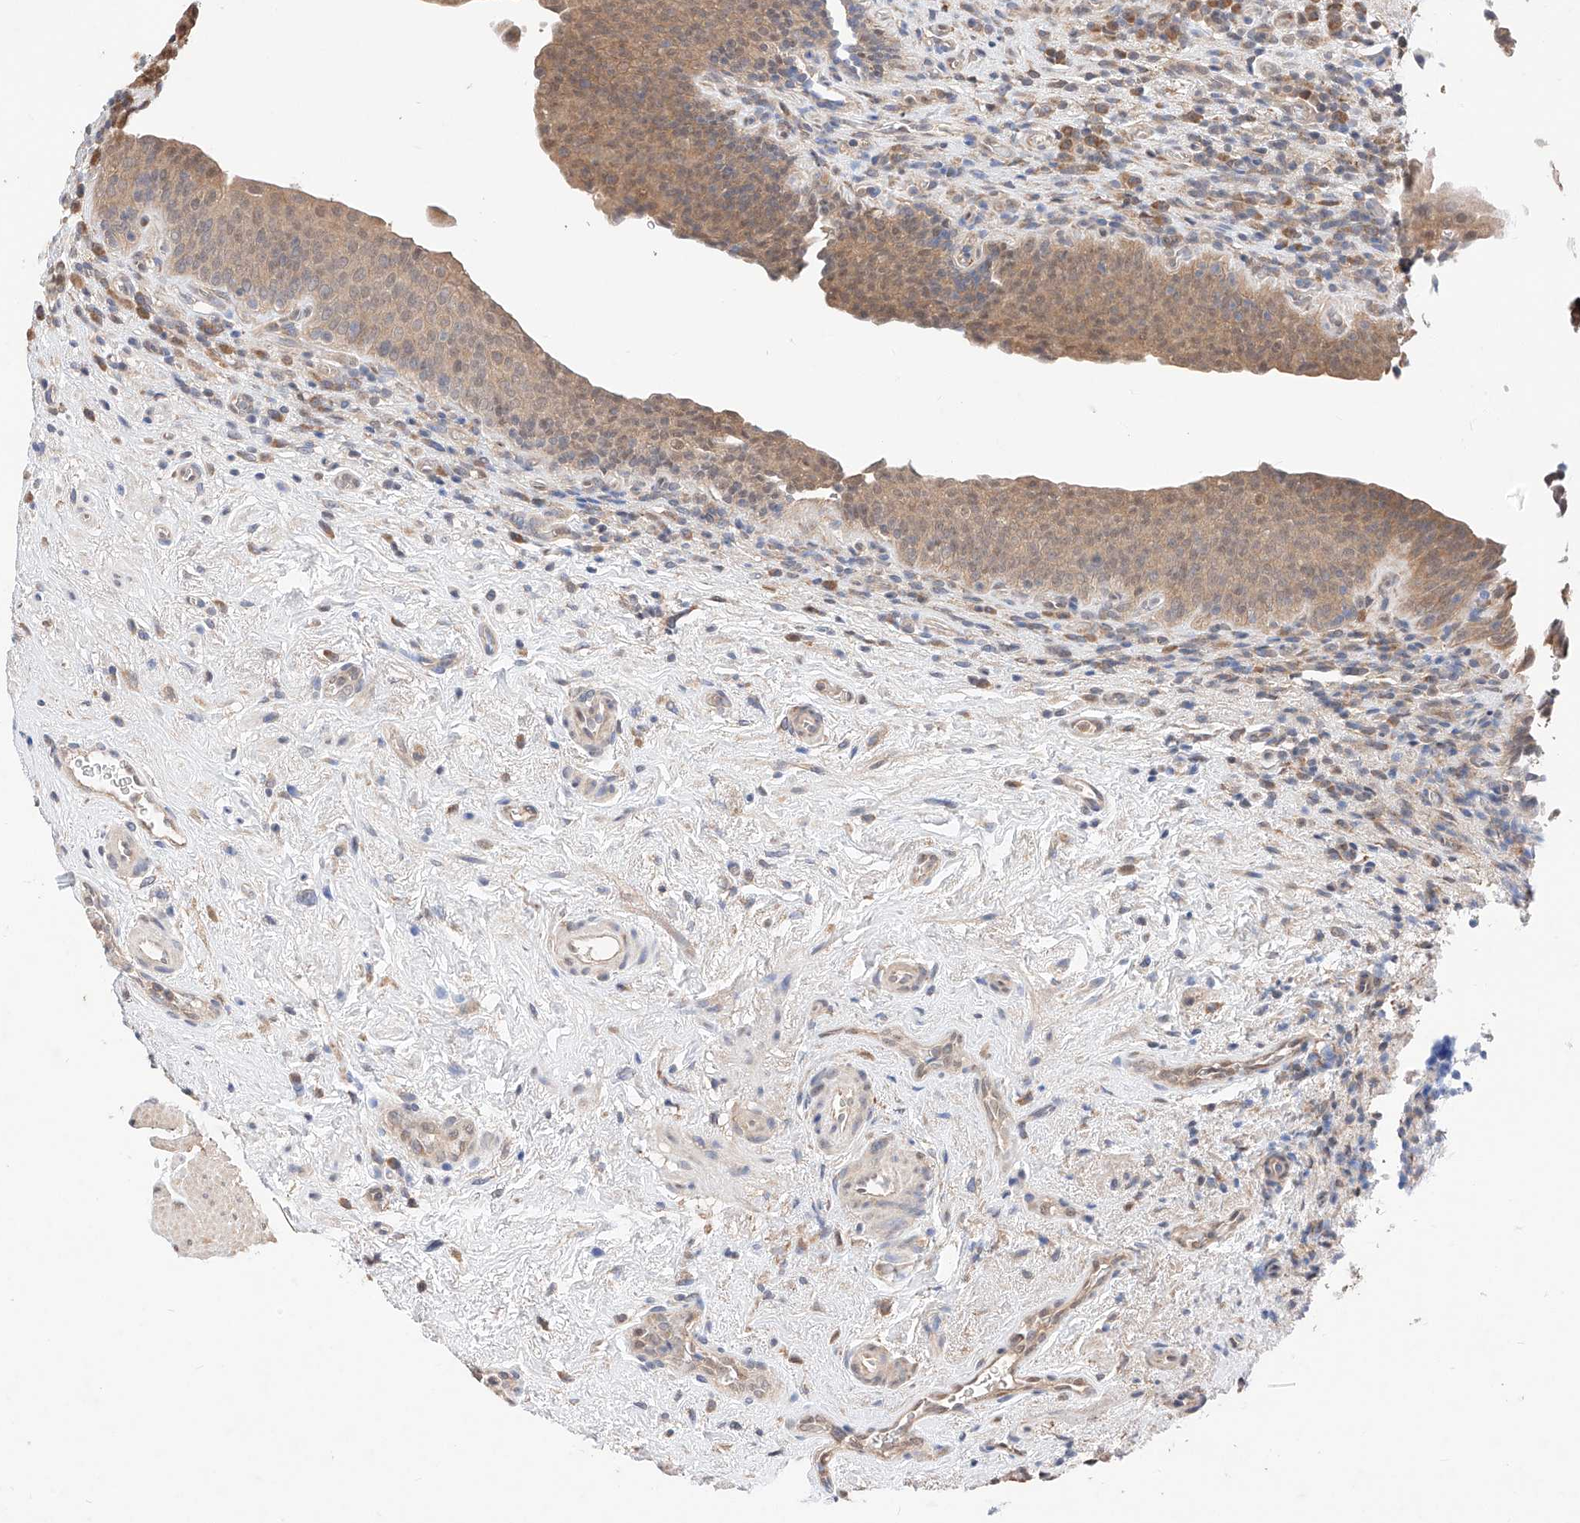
{"staining": {"intensity": "moderate", "quantity": ">75%", "location": "cytoplasmic/membranous,nuclear"}, "tissue": "urinary bladder", "cell_type": "Urothelial cells", "image_type": "normal", "snomed": [{"axis": "morphology", "description": "Normal tissue, NOS"}, {"axis": "topography", "description": "Urinary bladder"}], "caption": "Protein analysis of benign urinary bladder displays moderate cytoplasmic/membranous,nuclear staining in about >75% of urothelial cells.", "gene": "ZSCAN4", "patient": {"sex": "male", "age": 83}}